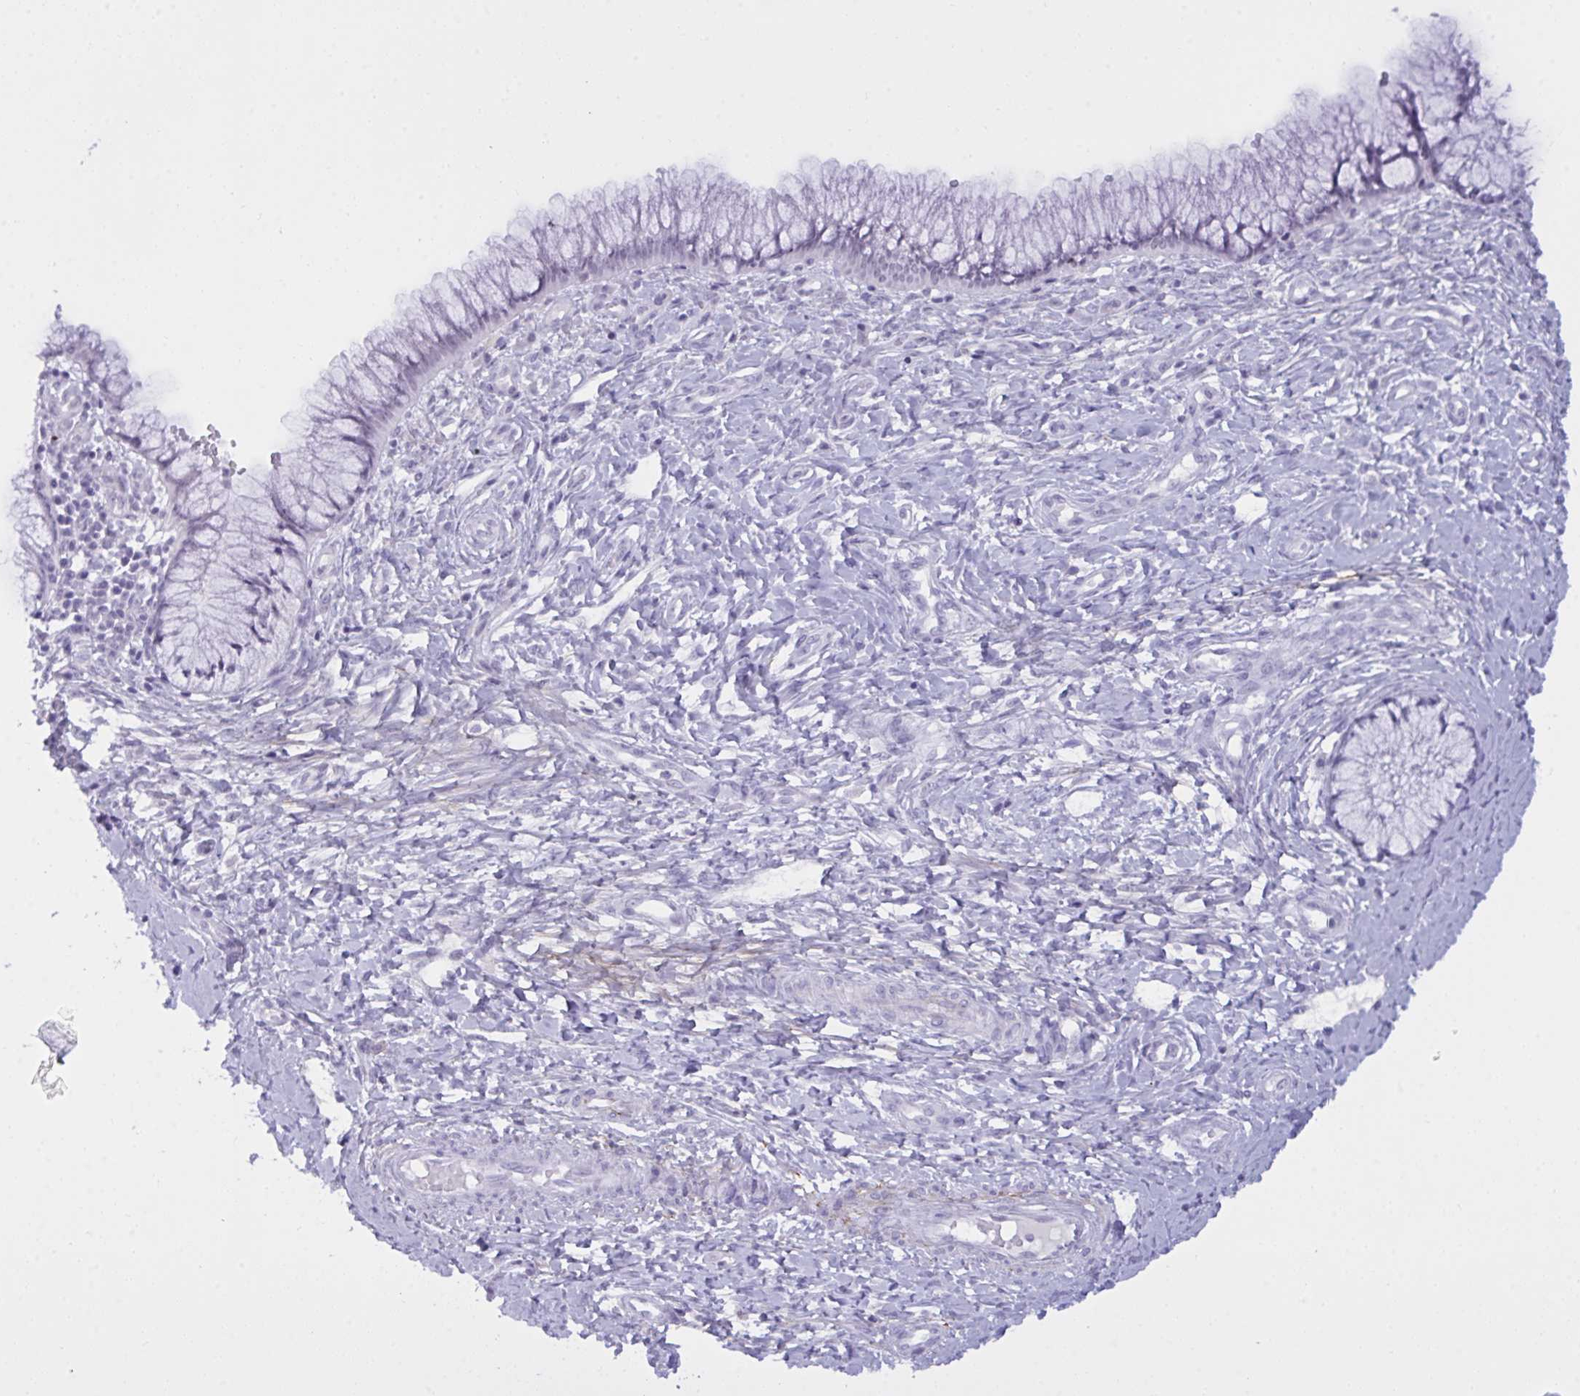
{"staining": {"intensity": "negative", "quantity": "none", "location": "none"}, "tissue": "cervix", "cell_type": "Glandular cells", "image_type": "normal", "snomed": [{"axis": "morphology", "description": "Normal tissue, NOS"}, {"axis": "topography", "description": "Cervix"}], "caption": "A micrograph of cervix stained for a protein reveals no brown staining in glandular cells. (DAB (3,3'-diaminobenzidine) immunohistochemistry (IHC), high magnification).", "gene": "ELN", "patient": {"sex": "female", "age": 37}}